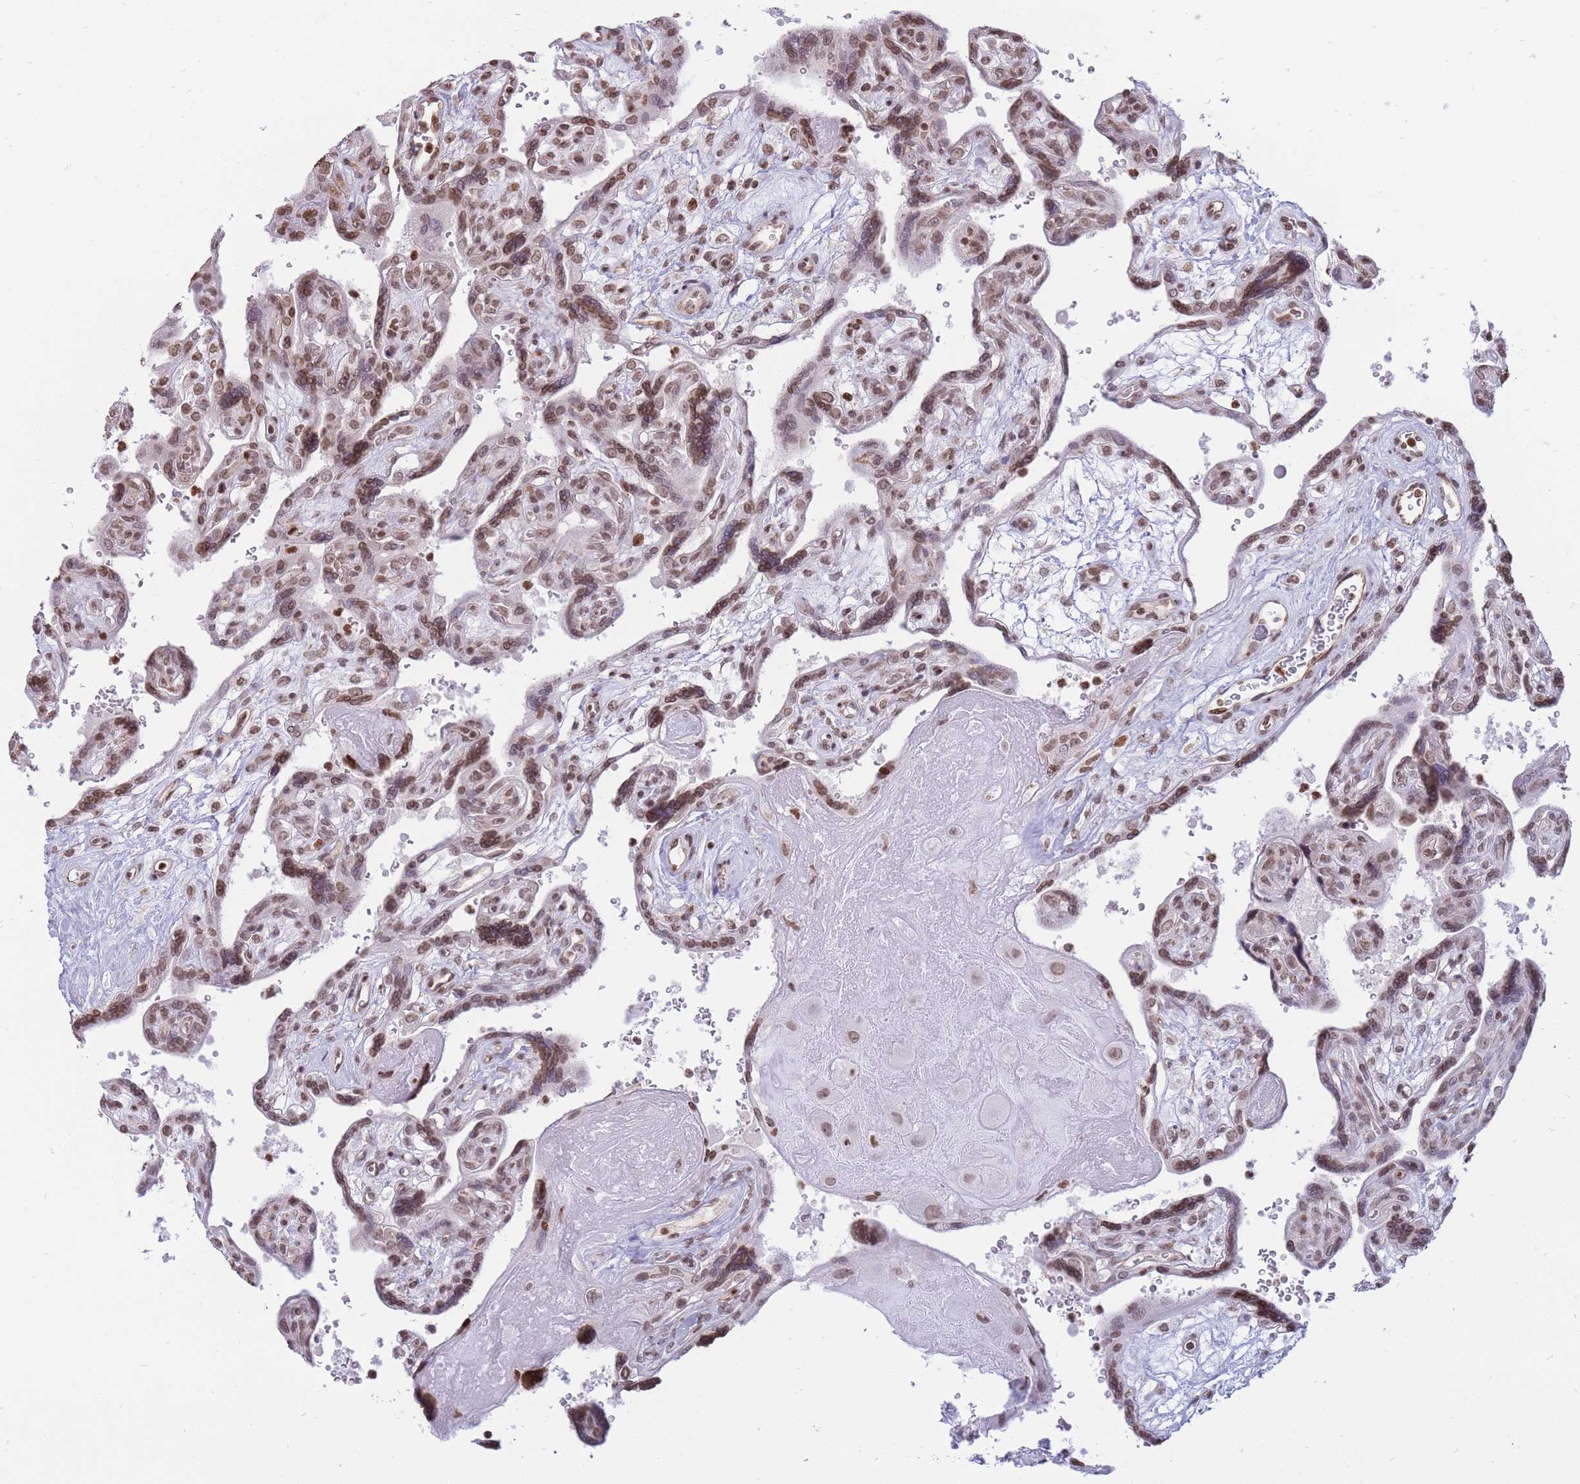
{"staining": {"intensity": "weak", "quantity": ">75%", "location": "nuclear"}, "tissue": "placenta", "cell_type": "Decidual cells", "image_type": "normal", "snomed": [{"axis": "morphology", "description": "Normal tissue, NOS"}, {"axis": "topography", "description": "Placenta"}], "caption": "High-magnification brightfield microscopy of benign placenta stained with DAB (3,3'-diaminobenzidine) (brown) and counterstained with hematoxylin (blue). decidual cells exhibit weak nuclear staining is seen in about>75% of cells. (Brightfield microscopy of DAB IHC at high magnification).", "gene": "SHISAL1", "patient": {"sex": "female", "age": 39}}